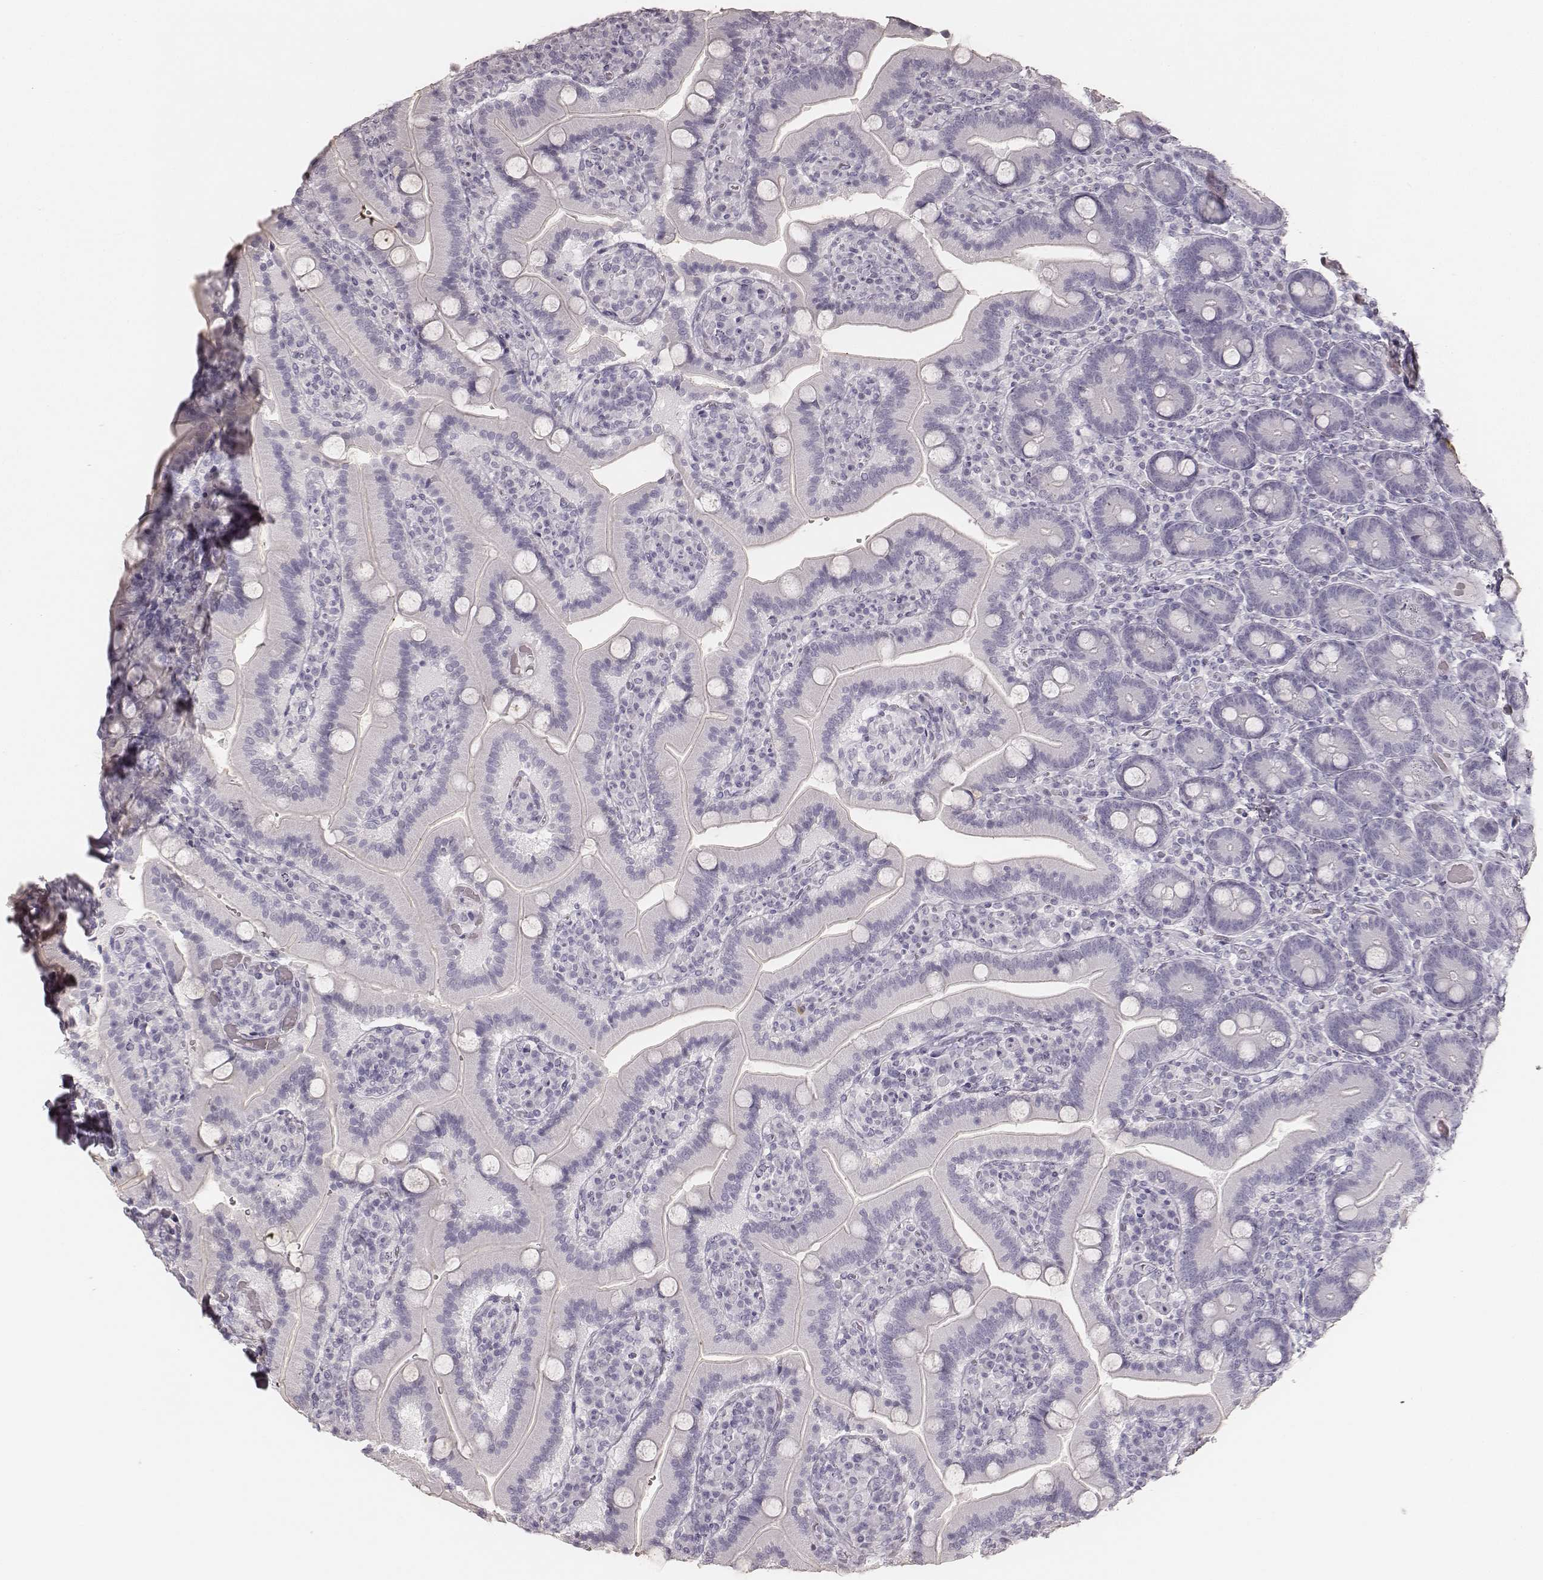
{"staining": {"intensity": "negative", "quantity": "none", "location": "none"}, "tissue": "duodenum", "cell_type": "Glandular cells", "image_type": "normal", "snomed": [{"axis": "morphology", "description": "Normal tissue, NOS"}, {"axis": "topography", "description": "Duodenum"}], "caption": "IHC histopathology image of benign duodenum: human duodenum stained with DAB displays no significant protein staining in glandular cells.", "gene": "KRT34", "patient": {"sex": "female", "age": 62}}